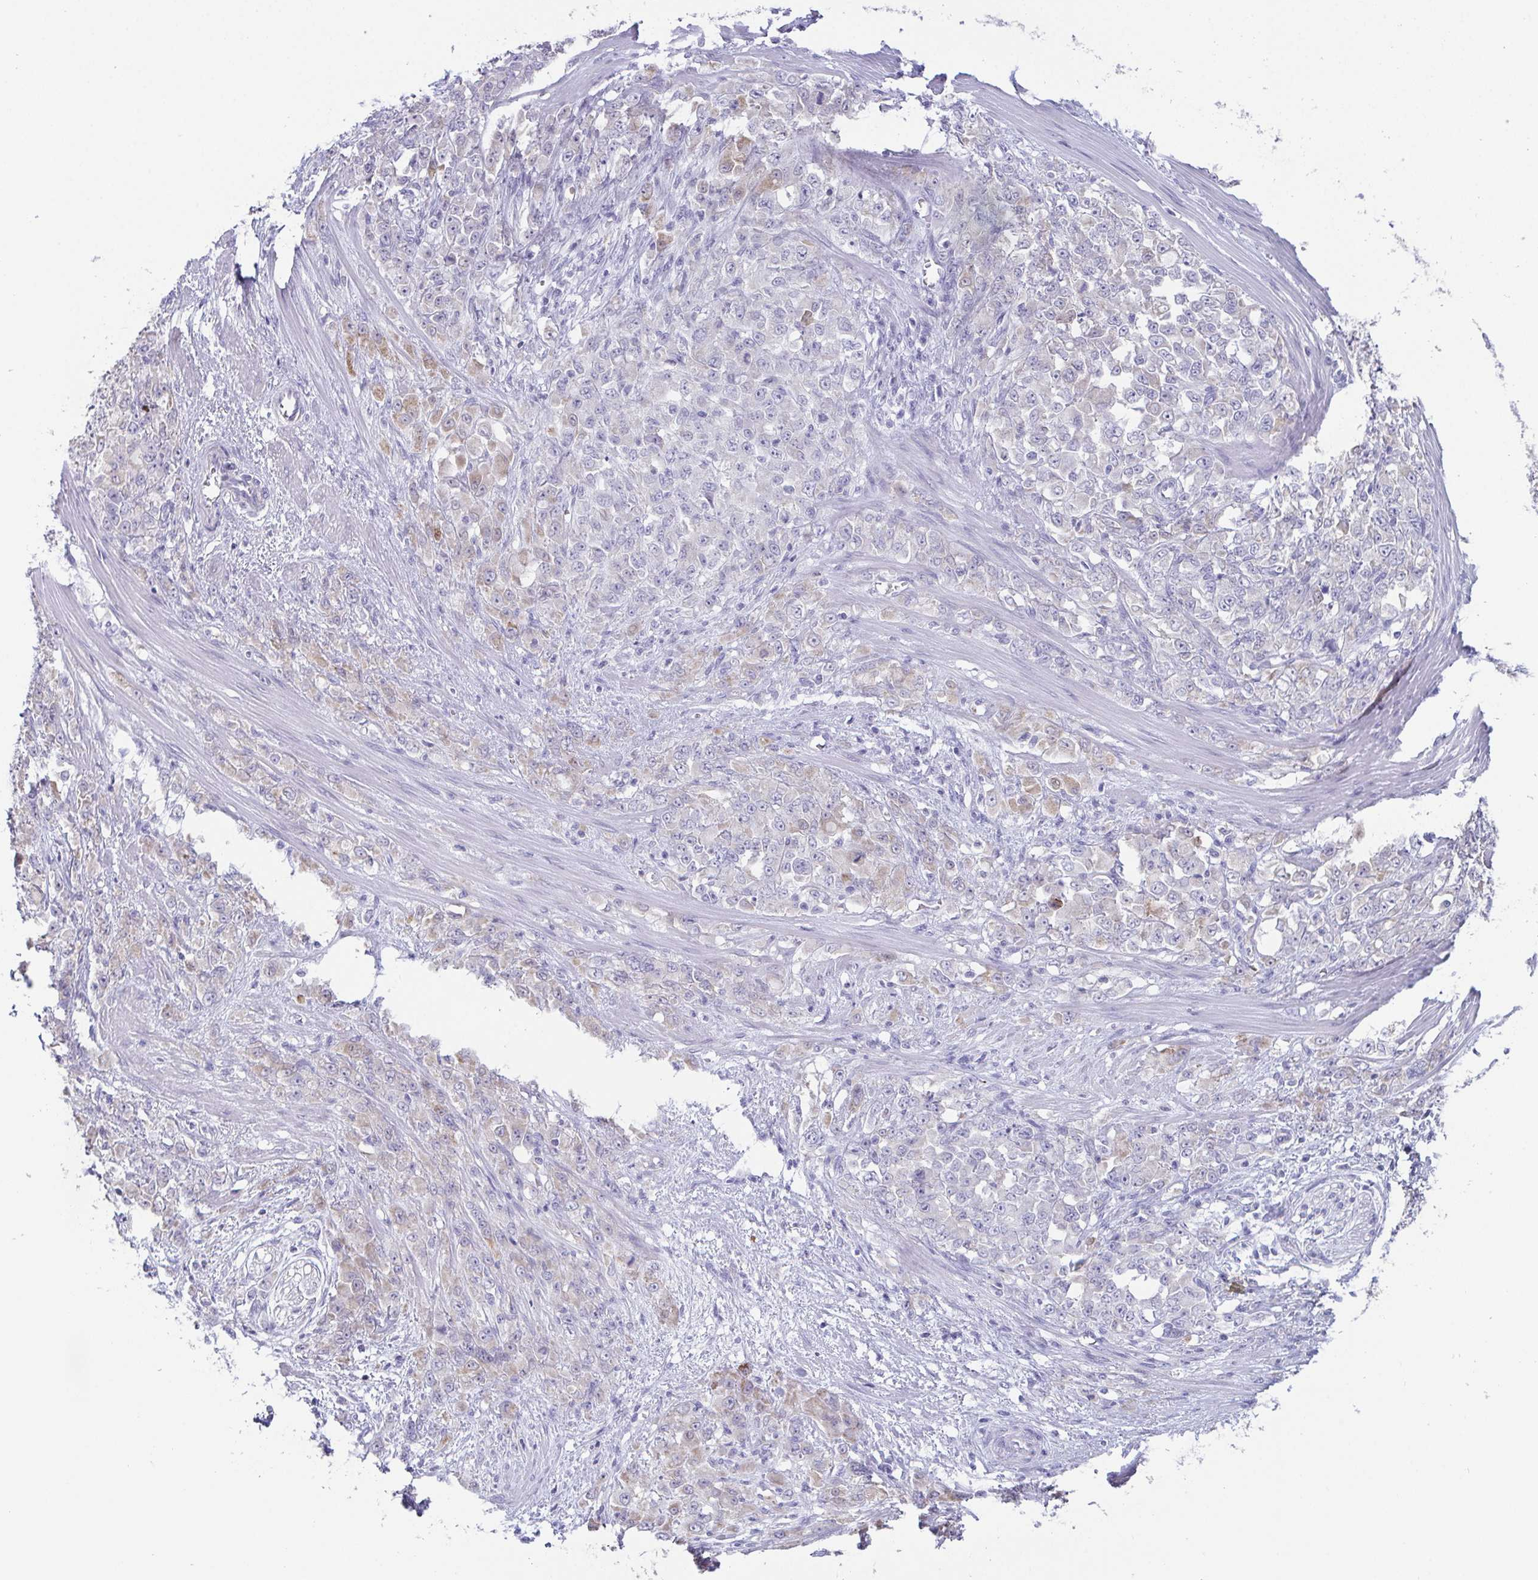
{"staining": {"intensity": "weak", "quantity": "25%-75%", "location": "cytoplasmic/membranous"}, "tissue": "stomach cancer", "cell_type": "Tumor cells", "image_type": "cancer", "snomed": [{"axis": "morphology", "description": "Adenocarcinoma, NOS"}, {"axis": "topography", "description": "Stomach"}], "caption": "Tumor cells show low levels of weak cytoplasmic/membranous positivity in approximately 25%-75% of cells in human stomach cancer.", "gene": "TEX19", "patient": {"sex": "female", "age": 76}}